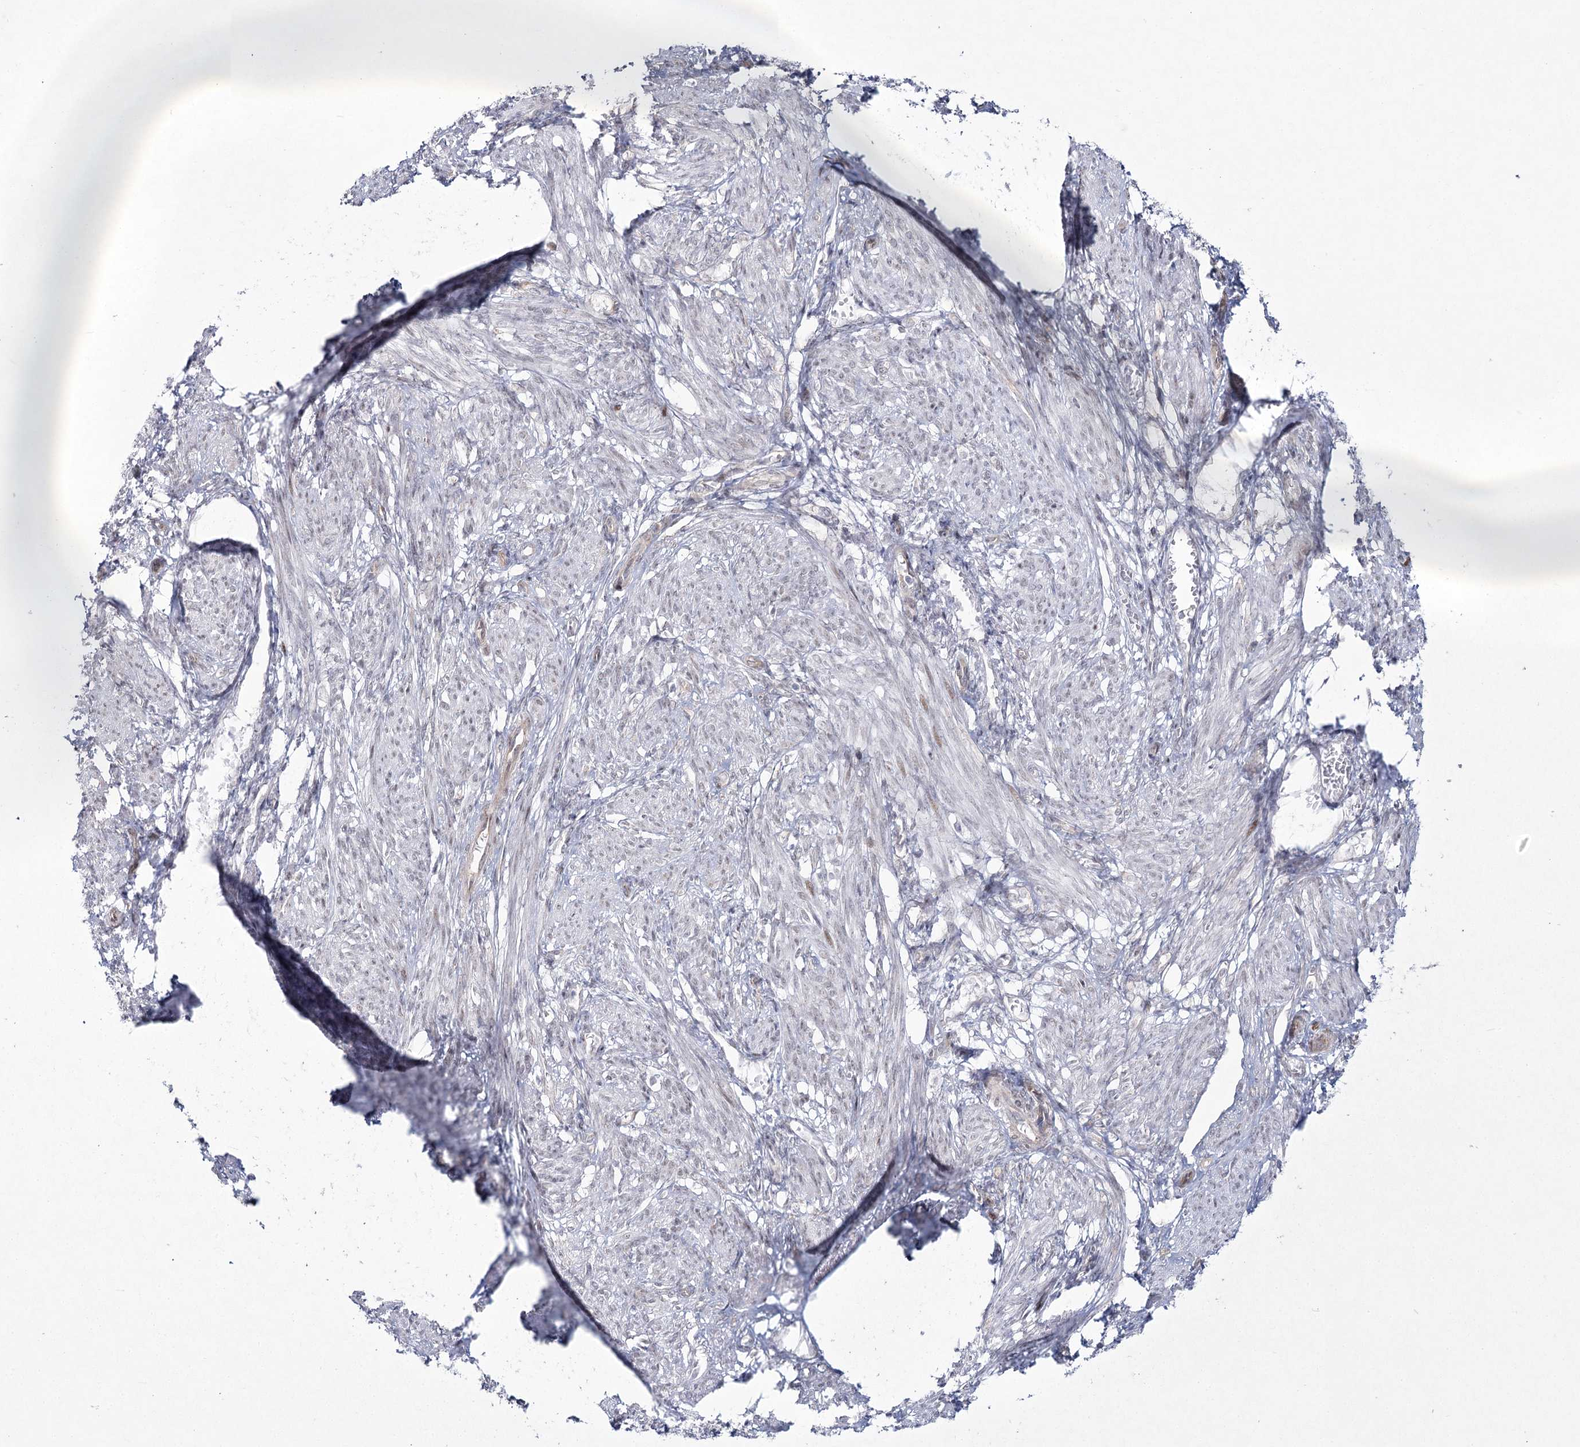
{"staining": {"intensity": "negative", "quantity": "none", "location": "none"}, "tissue": "smooth muscle", "cell_type": "Smooth muscle cells", "image_type": "normal", "snomed": [{"axis": "morphology", "description": "Normal tissue, NOS"}, {"axis": "topography", "description": "Smooth muscle"}], "caption": "Micrograph shows no protein positivity in smooth muscle cells of unremarkable smooth muscle. Nuclei are stained in blue.", "gene": "YBX3", "patient": {"sex": "female", "age": 39}}